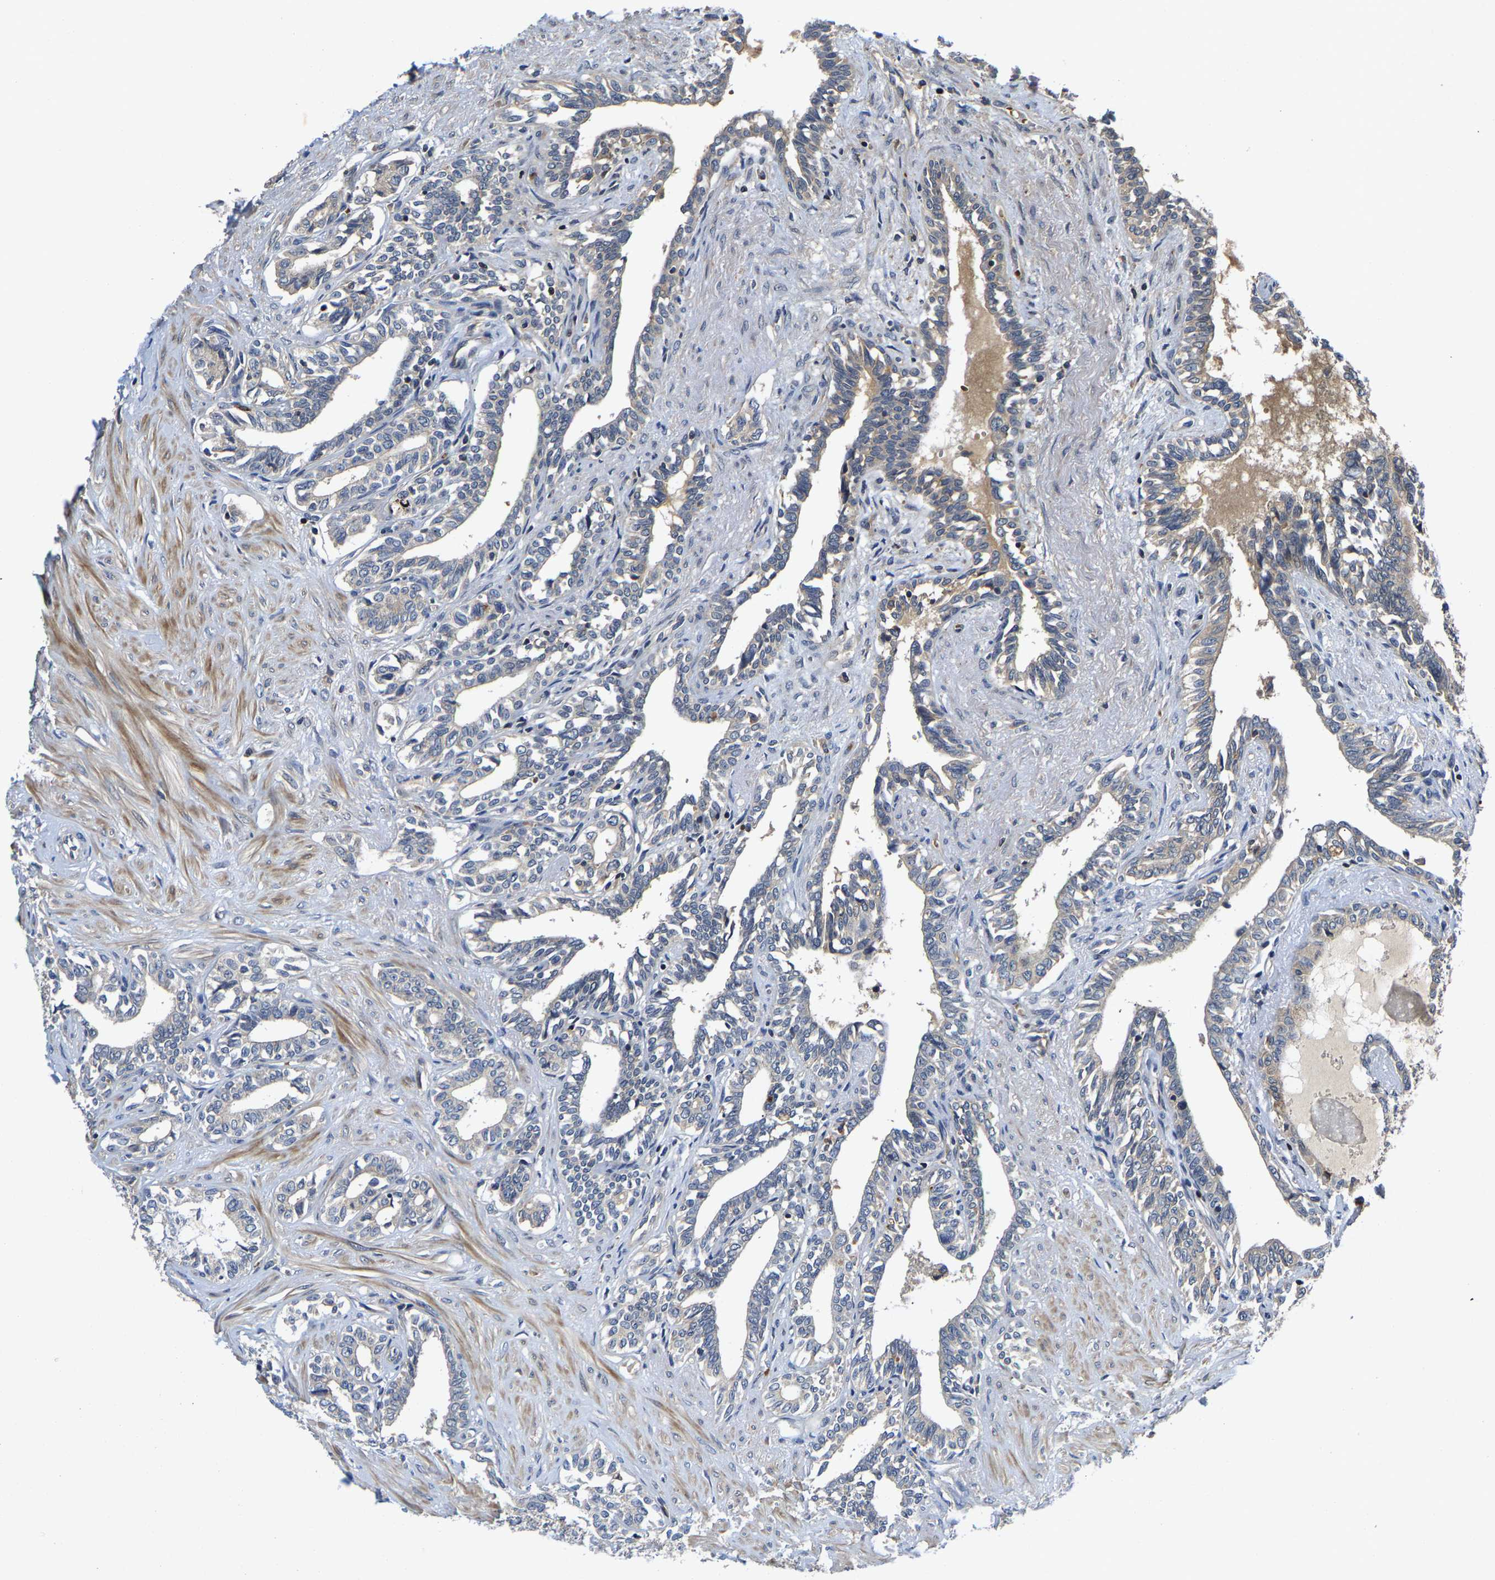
{"staining": {"intensity": "negative", "quantity": "none", "location": "none"}, "tissue": "seminal vesicle", "cell_type": "Glandular cells", "image_type": "normal", "snomed": [{"axis": "morphology", "description": "Normal tissue, NOS"}, {"axis": "morphology", "description": "Adenocarcinoma, High grade"}, {"axis": "topography", "description": "Prostate"}, {"axis": "topography", "description": "Seminal veicle"}], "caption": "The immunohistochemistry (IHC) image has no significant positivity in glandular cells of seminal vesicle. Brightfield microscopy of IHC stained with DAB (3,3'-diaminobenzidine) (brown) and hematoxylin (blue), captured at high magnification.", "gene": "AGBL3", "patient": {"sex": "male", "age": 55}}